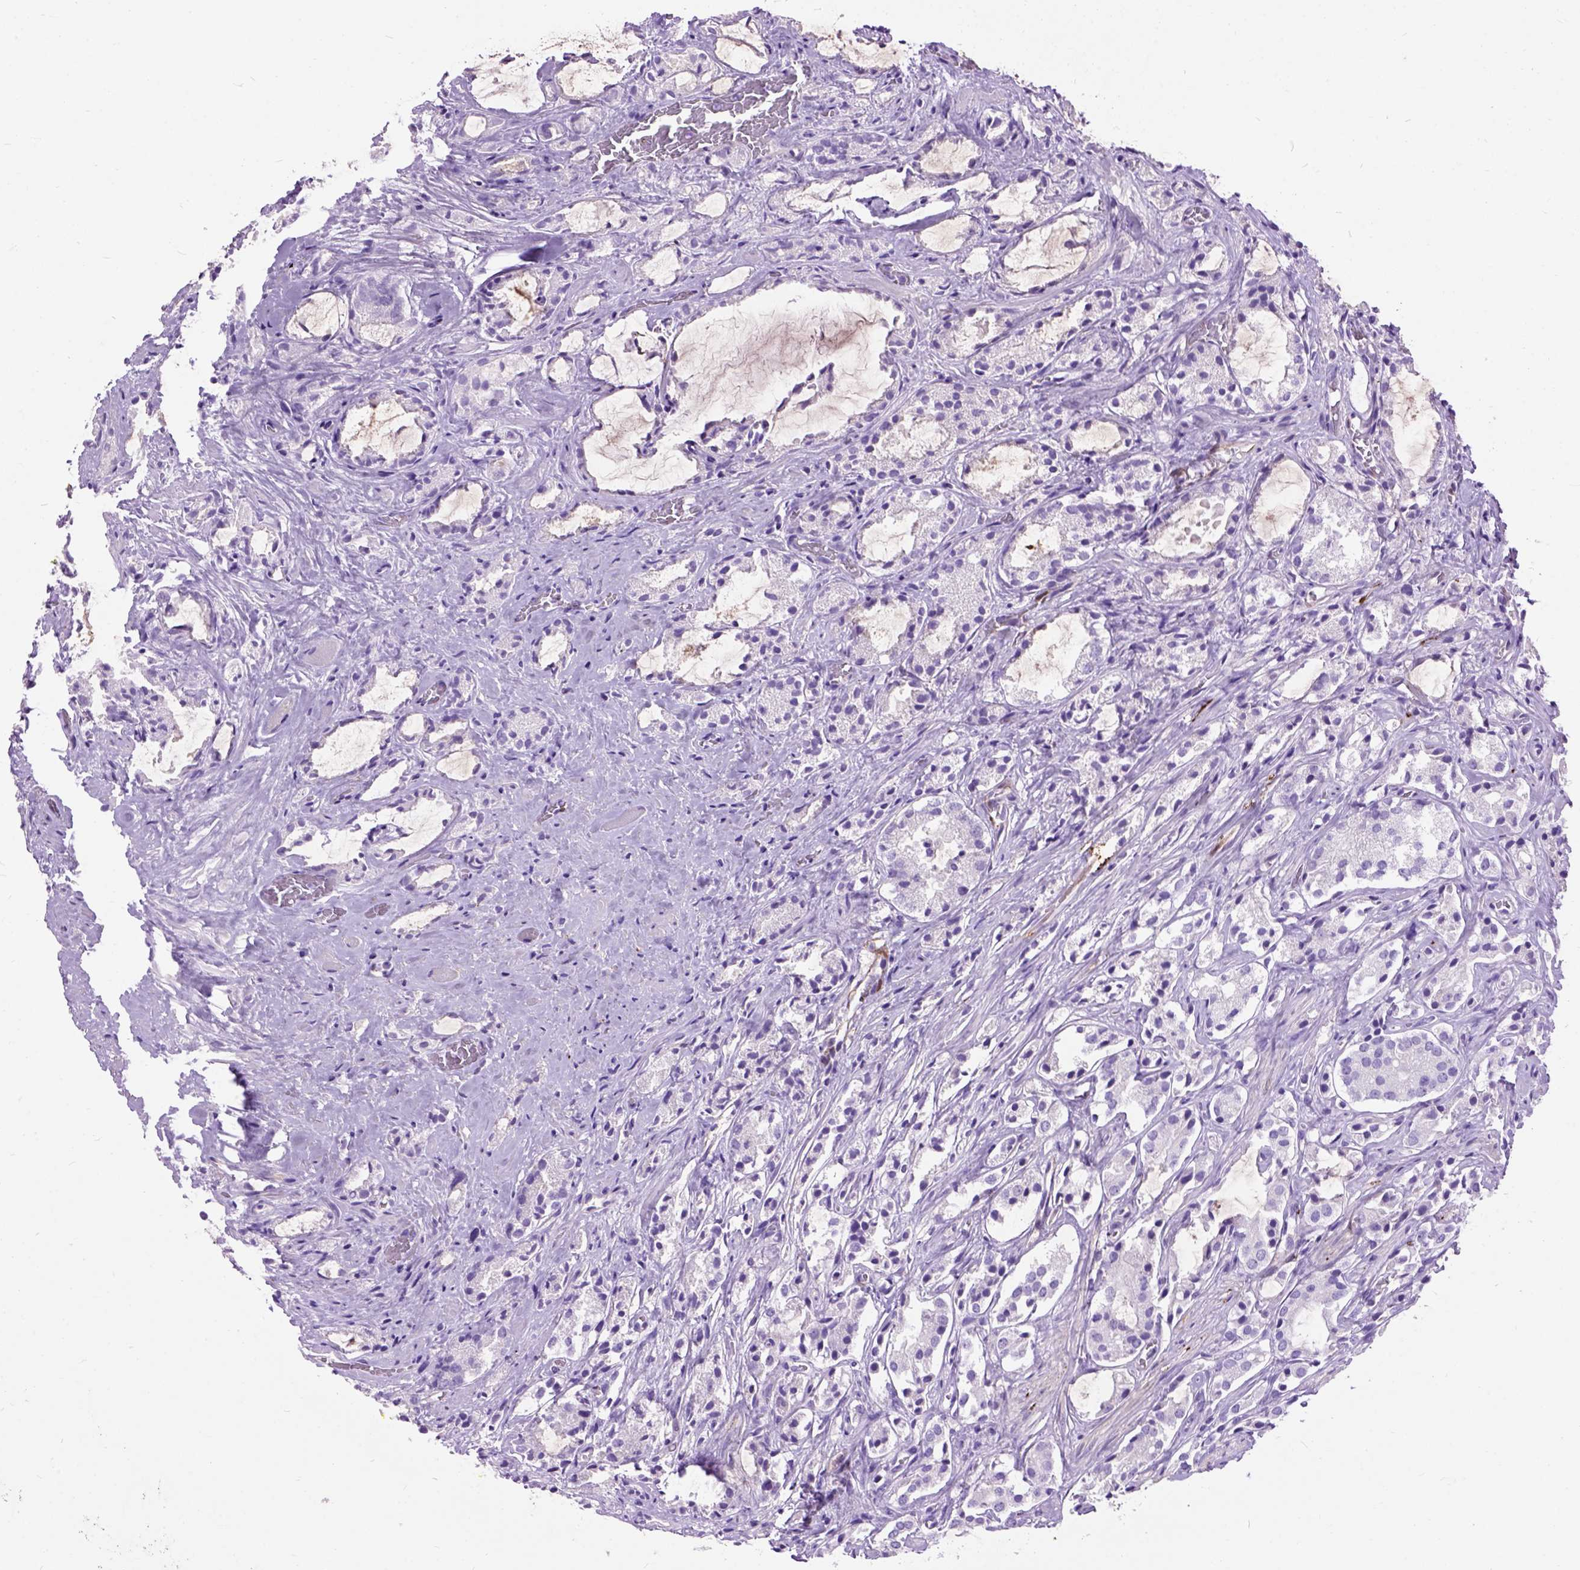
{"staining": {"intensity": "negative", "quantity": "none", "location": "none"}, "tissue": "prostate cancer", "cell_type": "Tumor cells", "image_type": "cancer", "snomed": [{"axis": "morphology", "description": "Adenocarcinoma, NOS"}, {"axis": "topography", "description": "Prostate"}], "caption": "An immunohistochemistry (IHC) histopathology image of prostate cancer (adenocarcinoma) is shown. There is no staining in tumor cells of prostate cancer (adenocarcinoma).", "gene": "MAPT", "patient": {"sex": "male", "age": 66}}